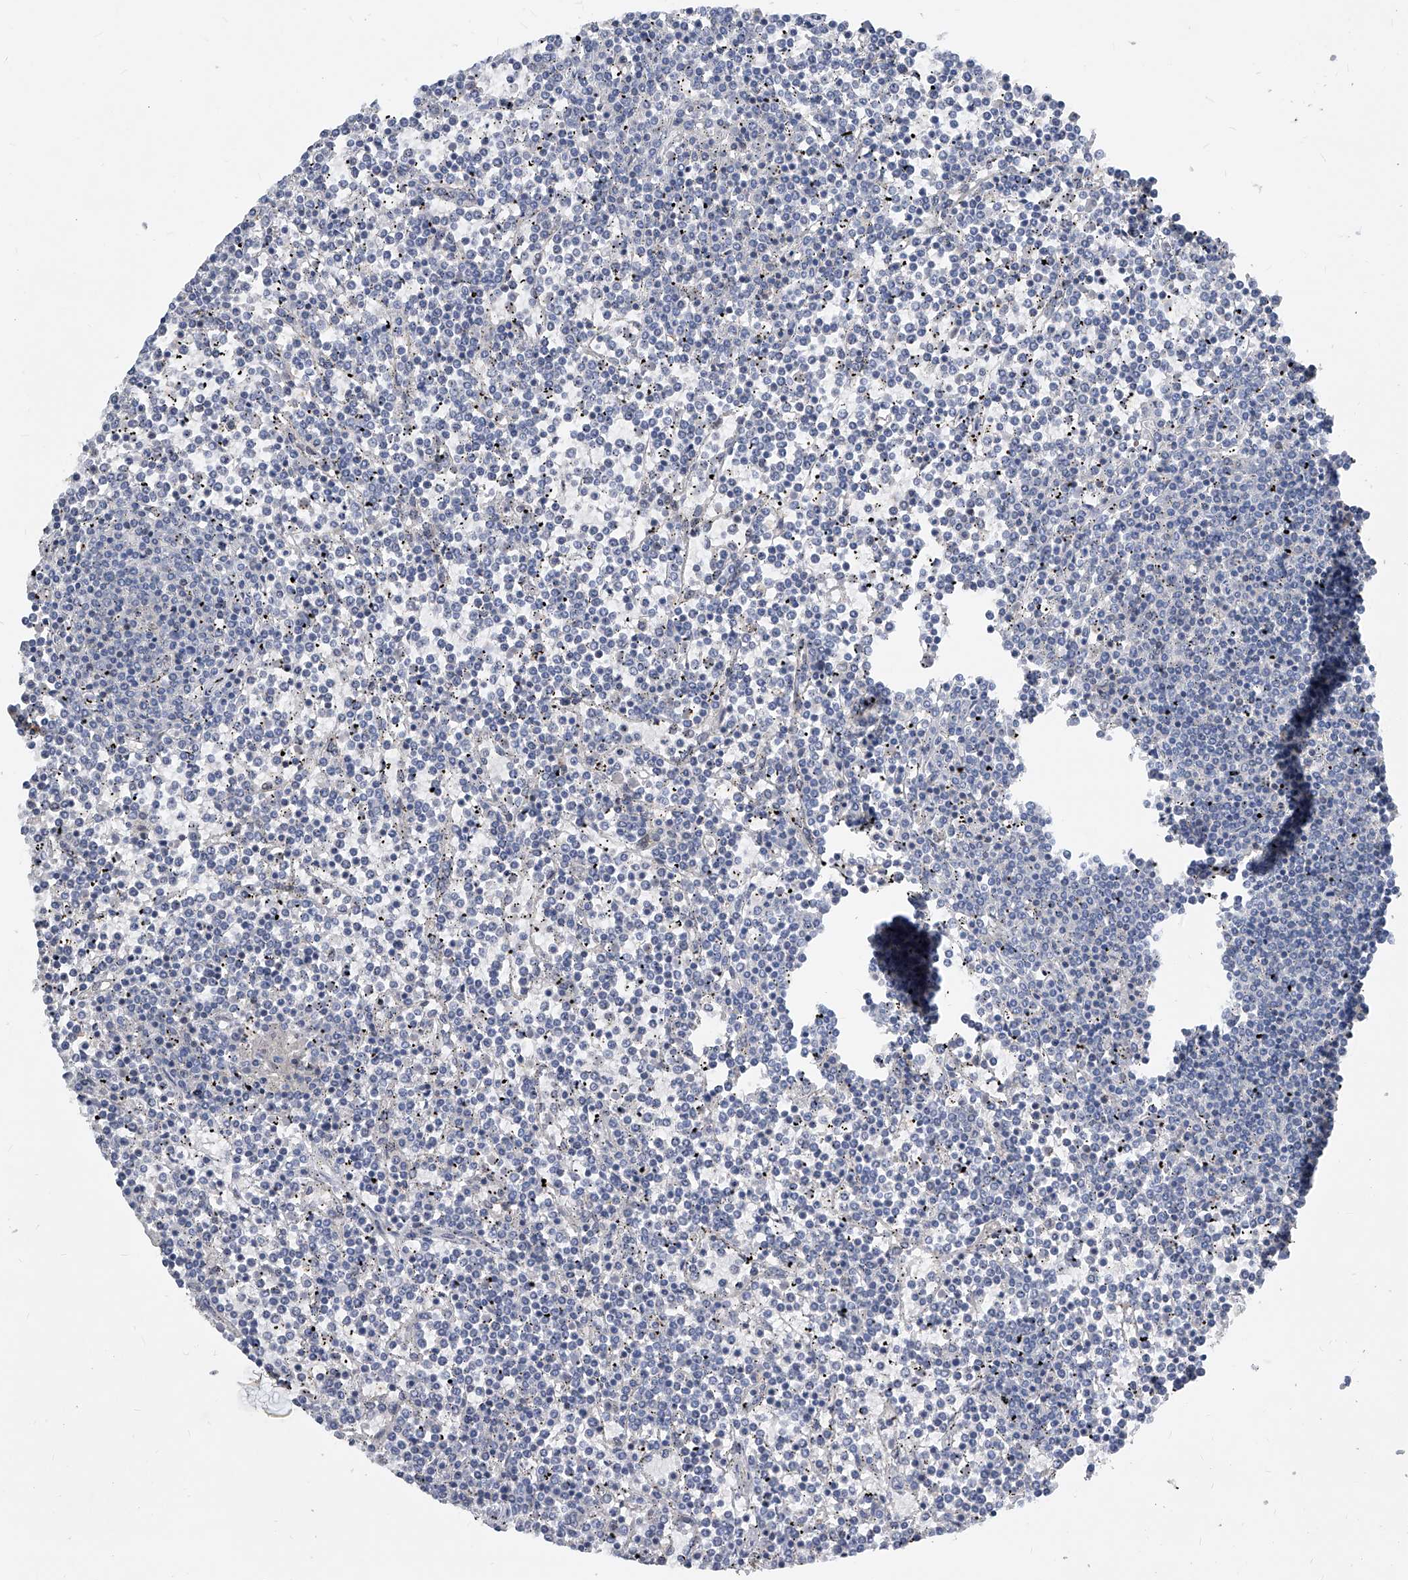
{"staining": {"intensity": "negative", "quantity": "none", "location": "none"}, "tissue": "lymphoma", "cell_type": "Tumor cells", "image_type": "cancer", "snomed": [{"axis": "morphology", "description": "Malignant lymphoma, non-Hodgkin's type, Low grade"}, {"axis": "topography", "description": "Spleen"}], "caption": "An image of lymphoma stained for a protein reveals no brown staining in tumor cells.", "gene": "MAP2K6", "patient": {"sex": "female", "age": 19}}